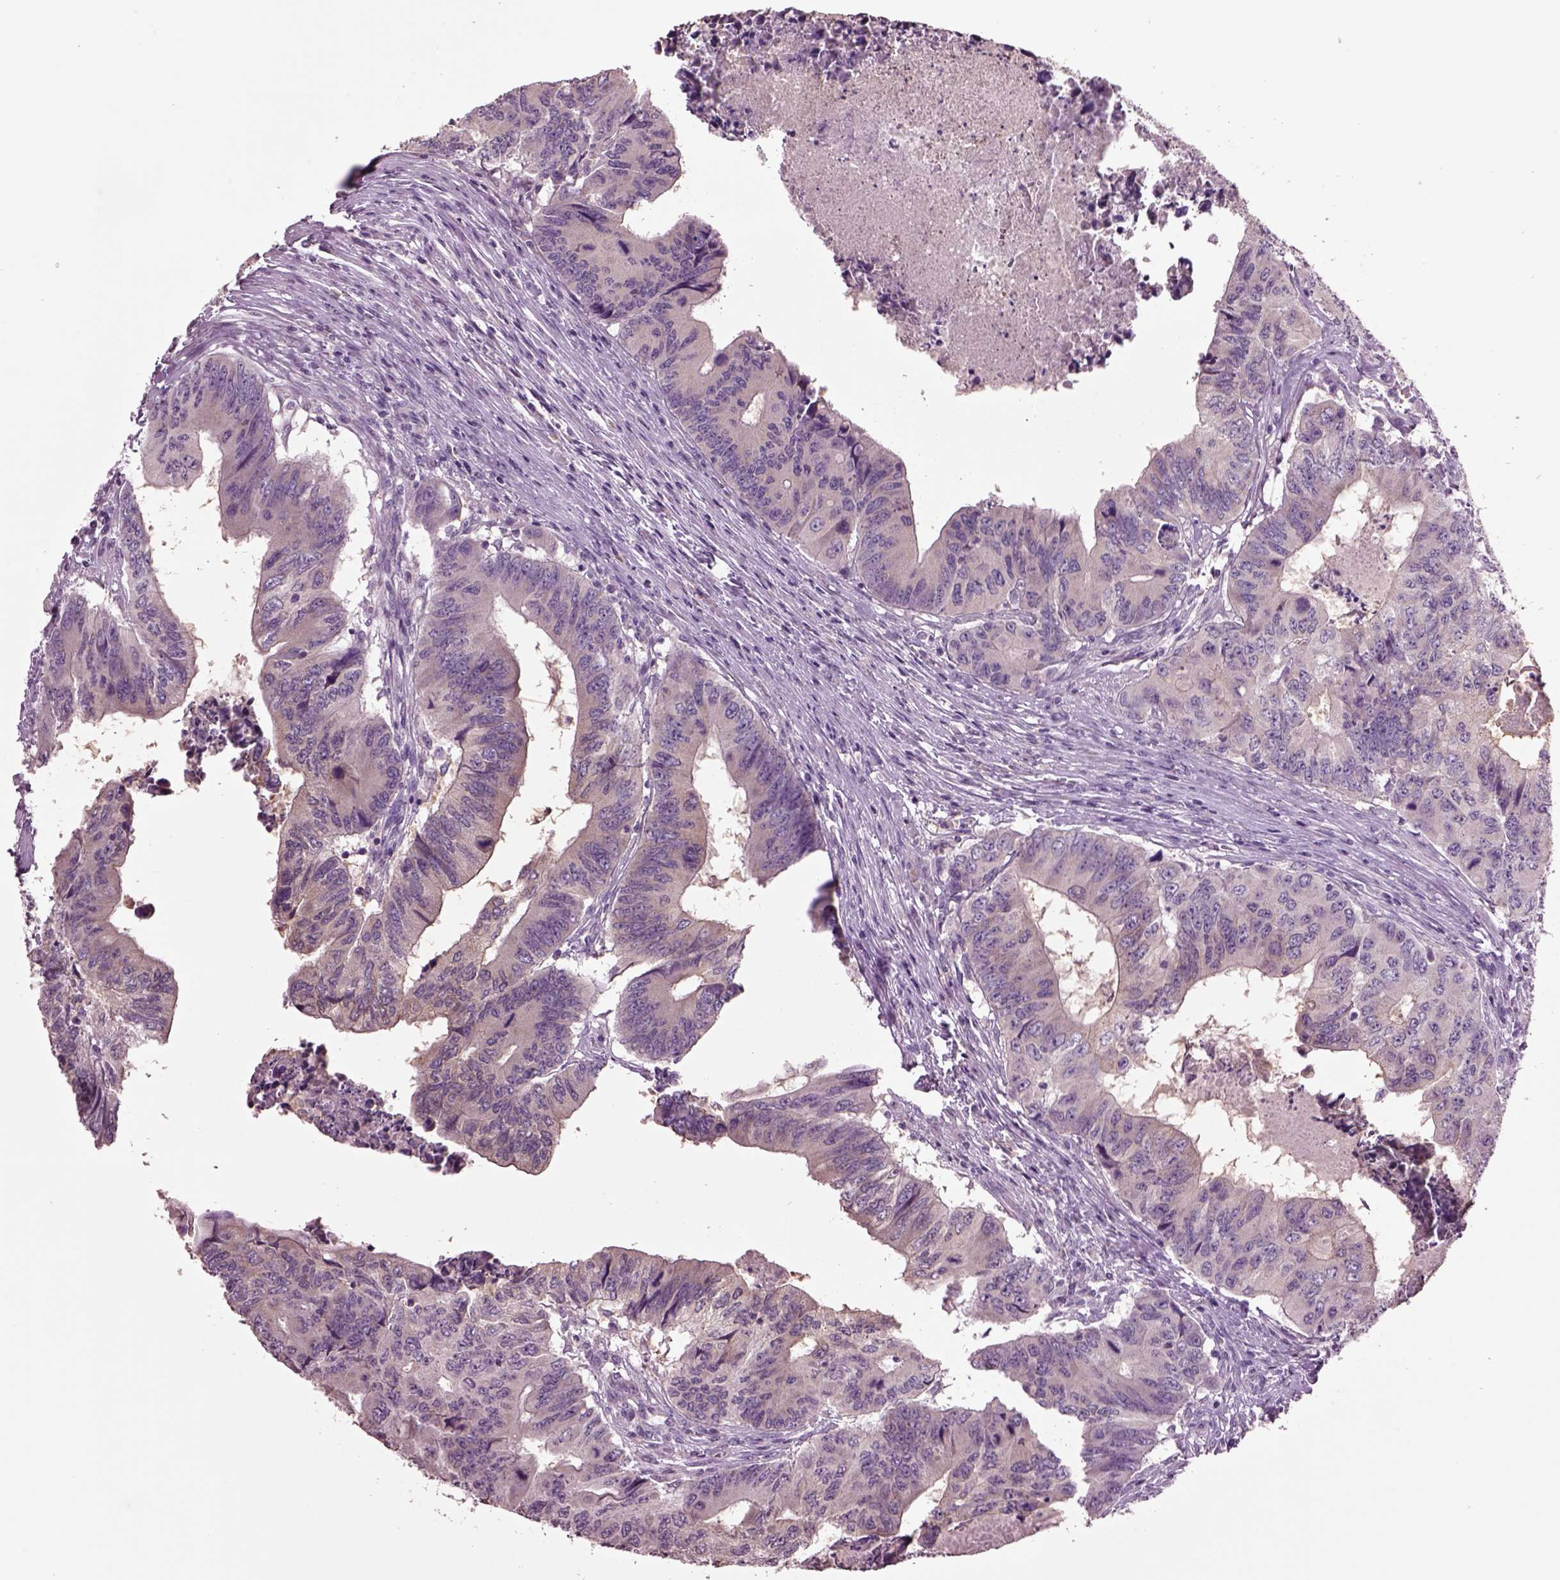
{"staining": {"intensity": "negative", "quantity": "none", "location": "none"}, "tissue": "colorectal cancer", "cell_type": "Tumor cells", "image_type": "cancer", "snomed": [{"axis": "morphology", "description": "Adenocarcinoma, NOS"}, {"axis": "topography", "description": "Colon"}], "caption": "Immunohistochemical staining of human colorectal adenocarcinoma displays no significant expression in tumor cells. (Stains: DAB (3,3'-diaminobenzidine) IHC with hematoxylin counter stain, Microscopy: brightfield microscopy at high magnification).", "gene": "CLPSL1", "patient": {"sex": "male", "age": 53}}